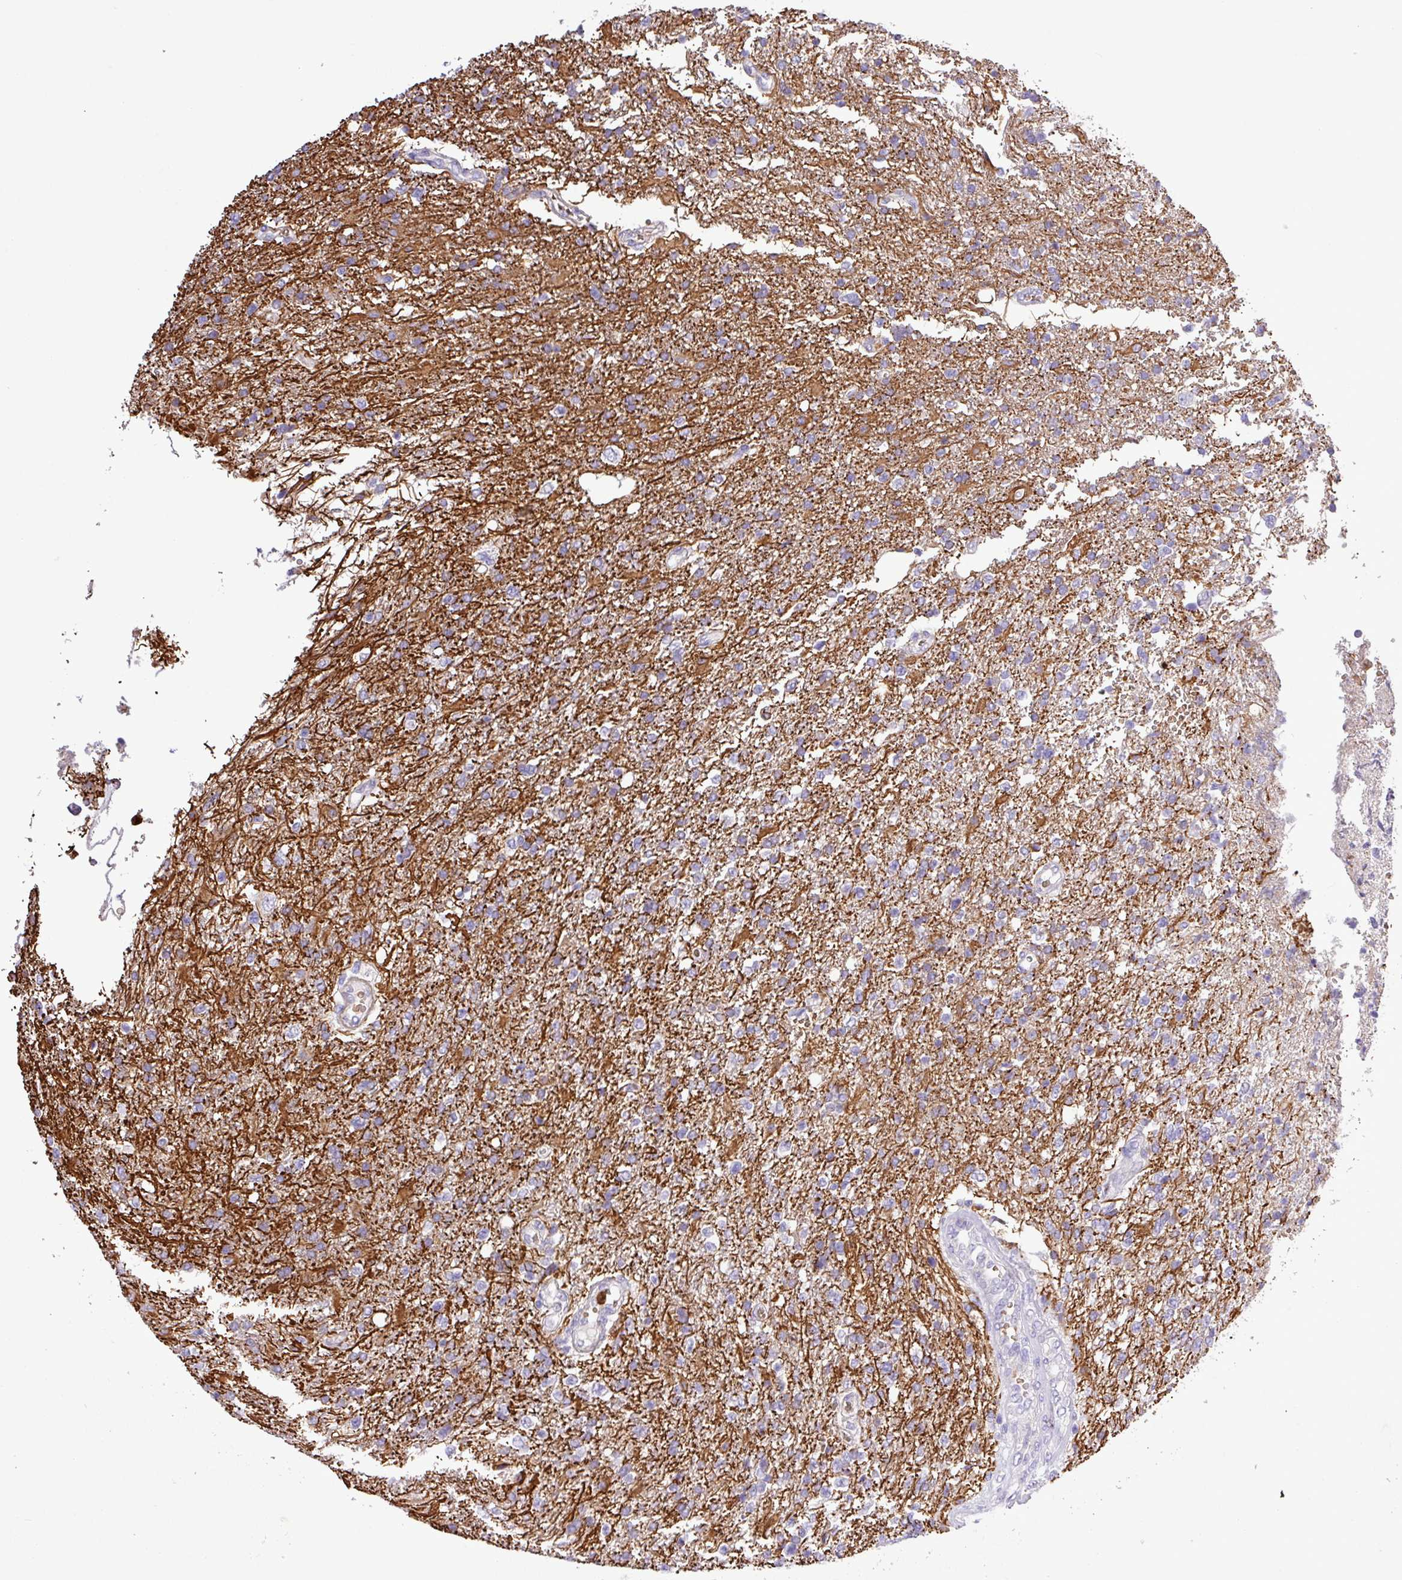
{"staining": {"intensity": "negative", "quantity": "none", "location": "none"}, "tissue": "glioma", "cell_type": "Tumor cells", "image_type": "cancer", "snomed": [{"axis": "morphology", "description": "Glioma, malignant, High grade"}, {"axis": "topography", "description": "Brain"}], "caption": "Immunohistochemical staining of human glioma displays no significant expression in tumor cells.", "gene": "MGAT4B", "patient": {"sex": "male", "age": 56}}